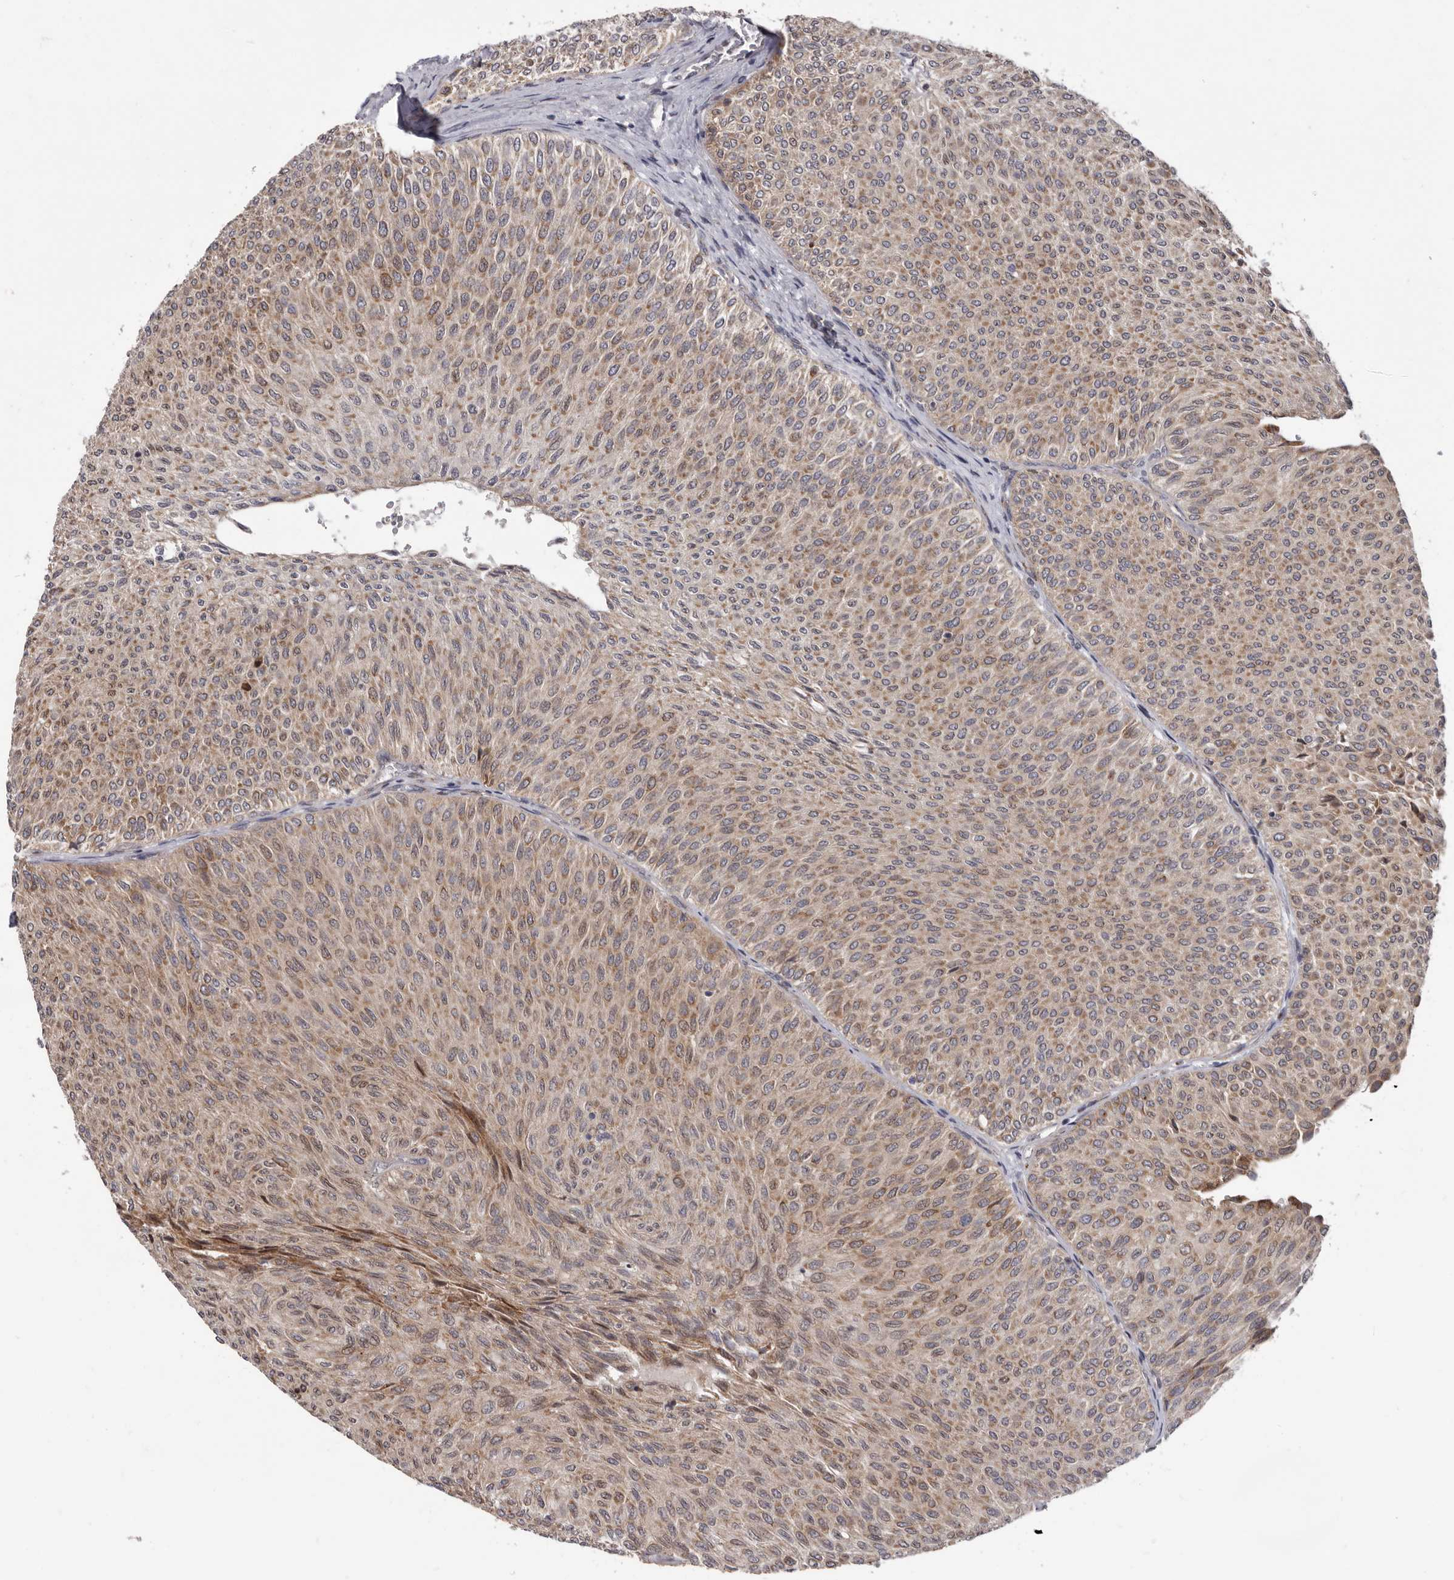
{"staining": {"intensity": "weak", "quantity": ">75%", "location": "cytoplasmic/membranous"}, "tissue": "urothelial cancer", "cell_type": "Tumor cells", "image_type": "cancer", "snomed": [{"axis": "morphology", "description": "Urothelial carcinoma, Low grade"}, {"axis": "topography", "description": "Urinary bladder"}], "caption": "Protein expression analysis of human low-grade urothelial carcinoma reveals weak cytoplasmic/membranous expression in approximately >75% of tumor cells.", "gene": "TOR3A", "patient": {"sex": "male", "age": 78}}